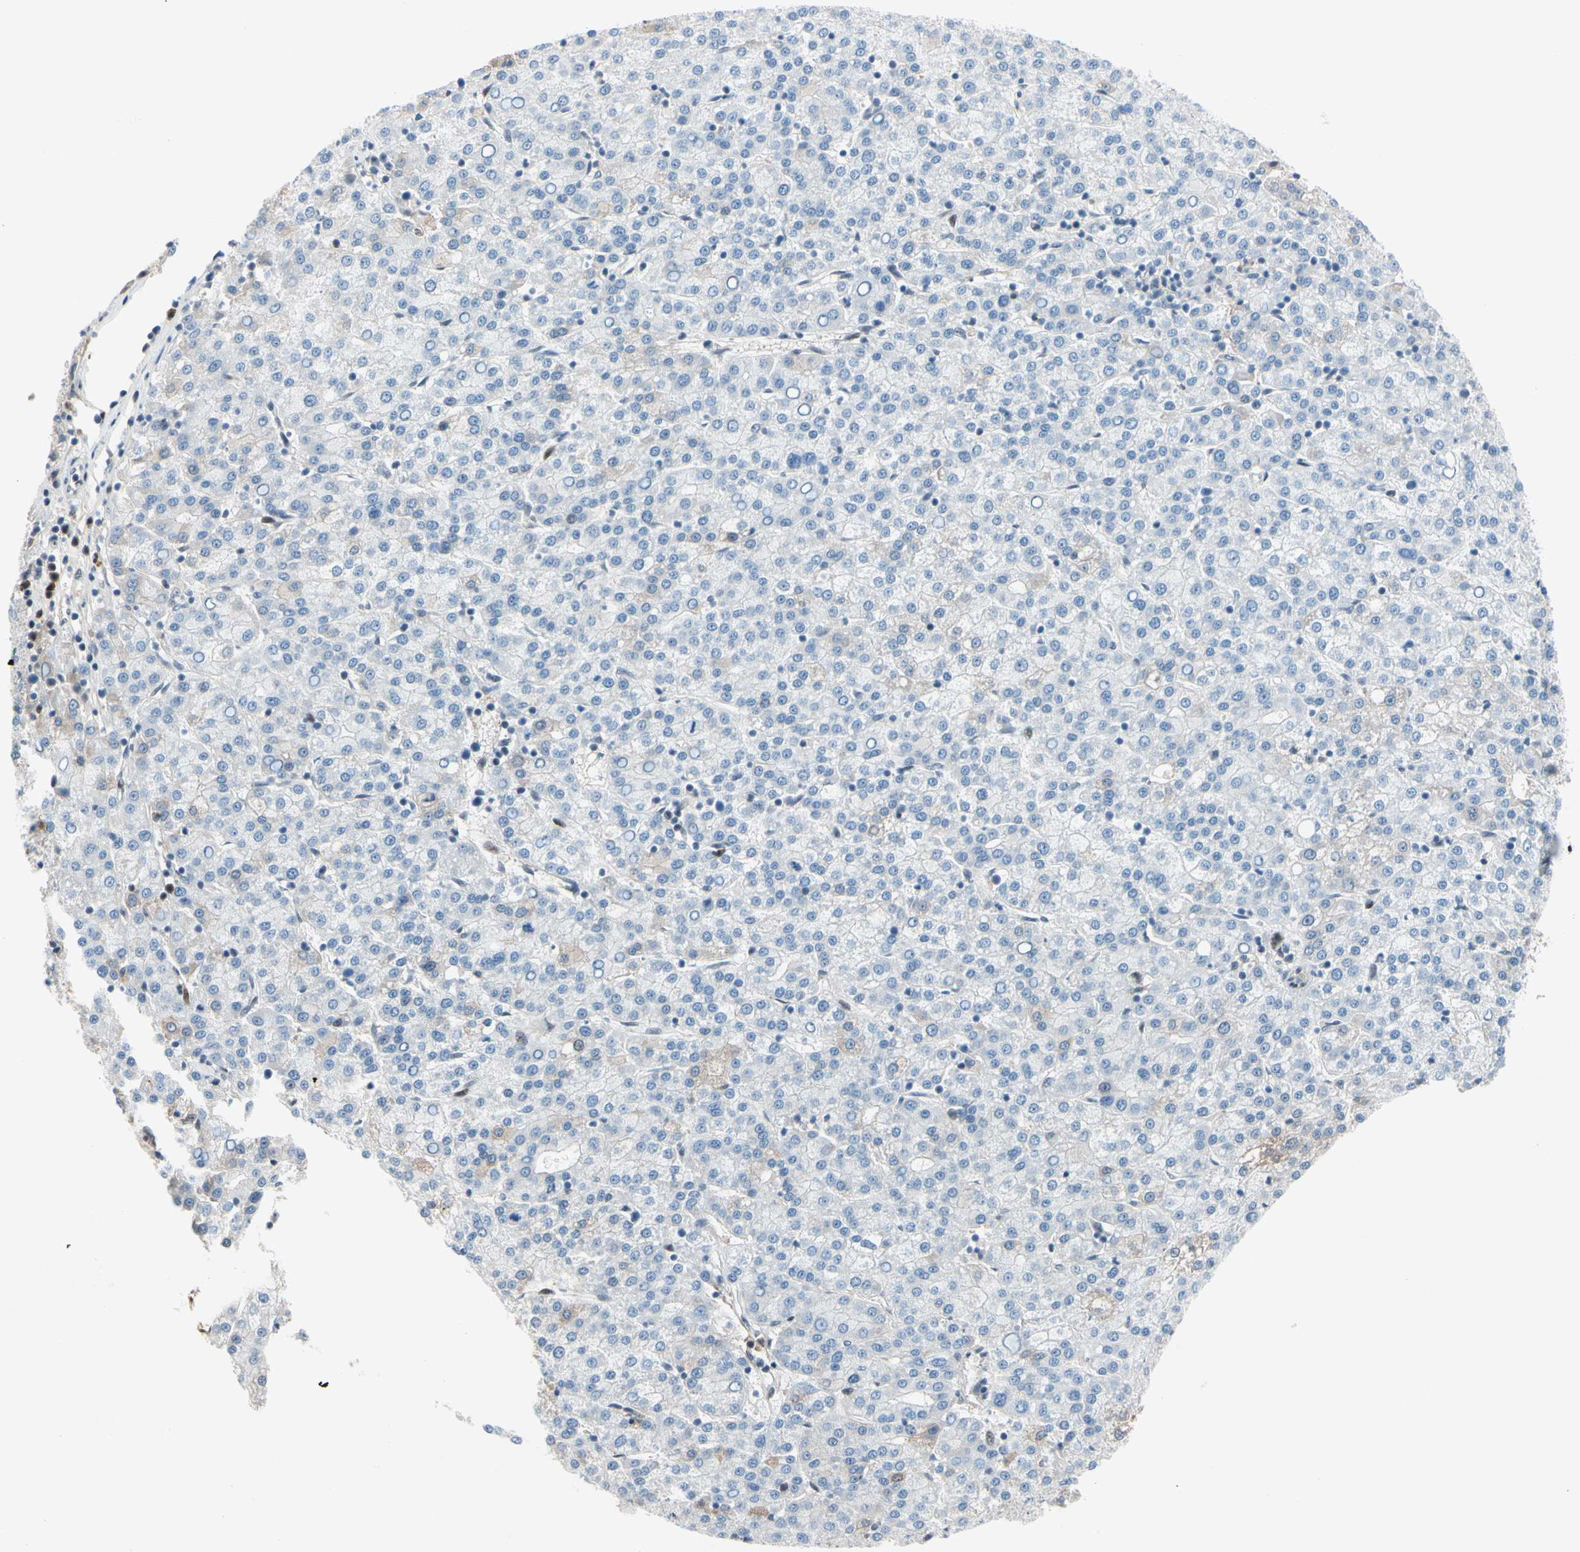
{"staining": {"intensity": "negative", "quantity": "none", "location": "none"}, "tissue": "liver cancer", "cell_type": "Tumor cells", "image_type": "cancer", "snomed": [{"axis": "morphology", "description": "Carcinoma, Hepatocellular, NOS"}, {"axis": "topography", "description": "Liver"}], "caption": "Liver cancer (hepatocellular carcinoma) was stained to show a protein in brown. There is no significant expression in tumor cells.", "gene": "FOXO3", "patient": {"sex": "female", "age": 58}}